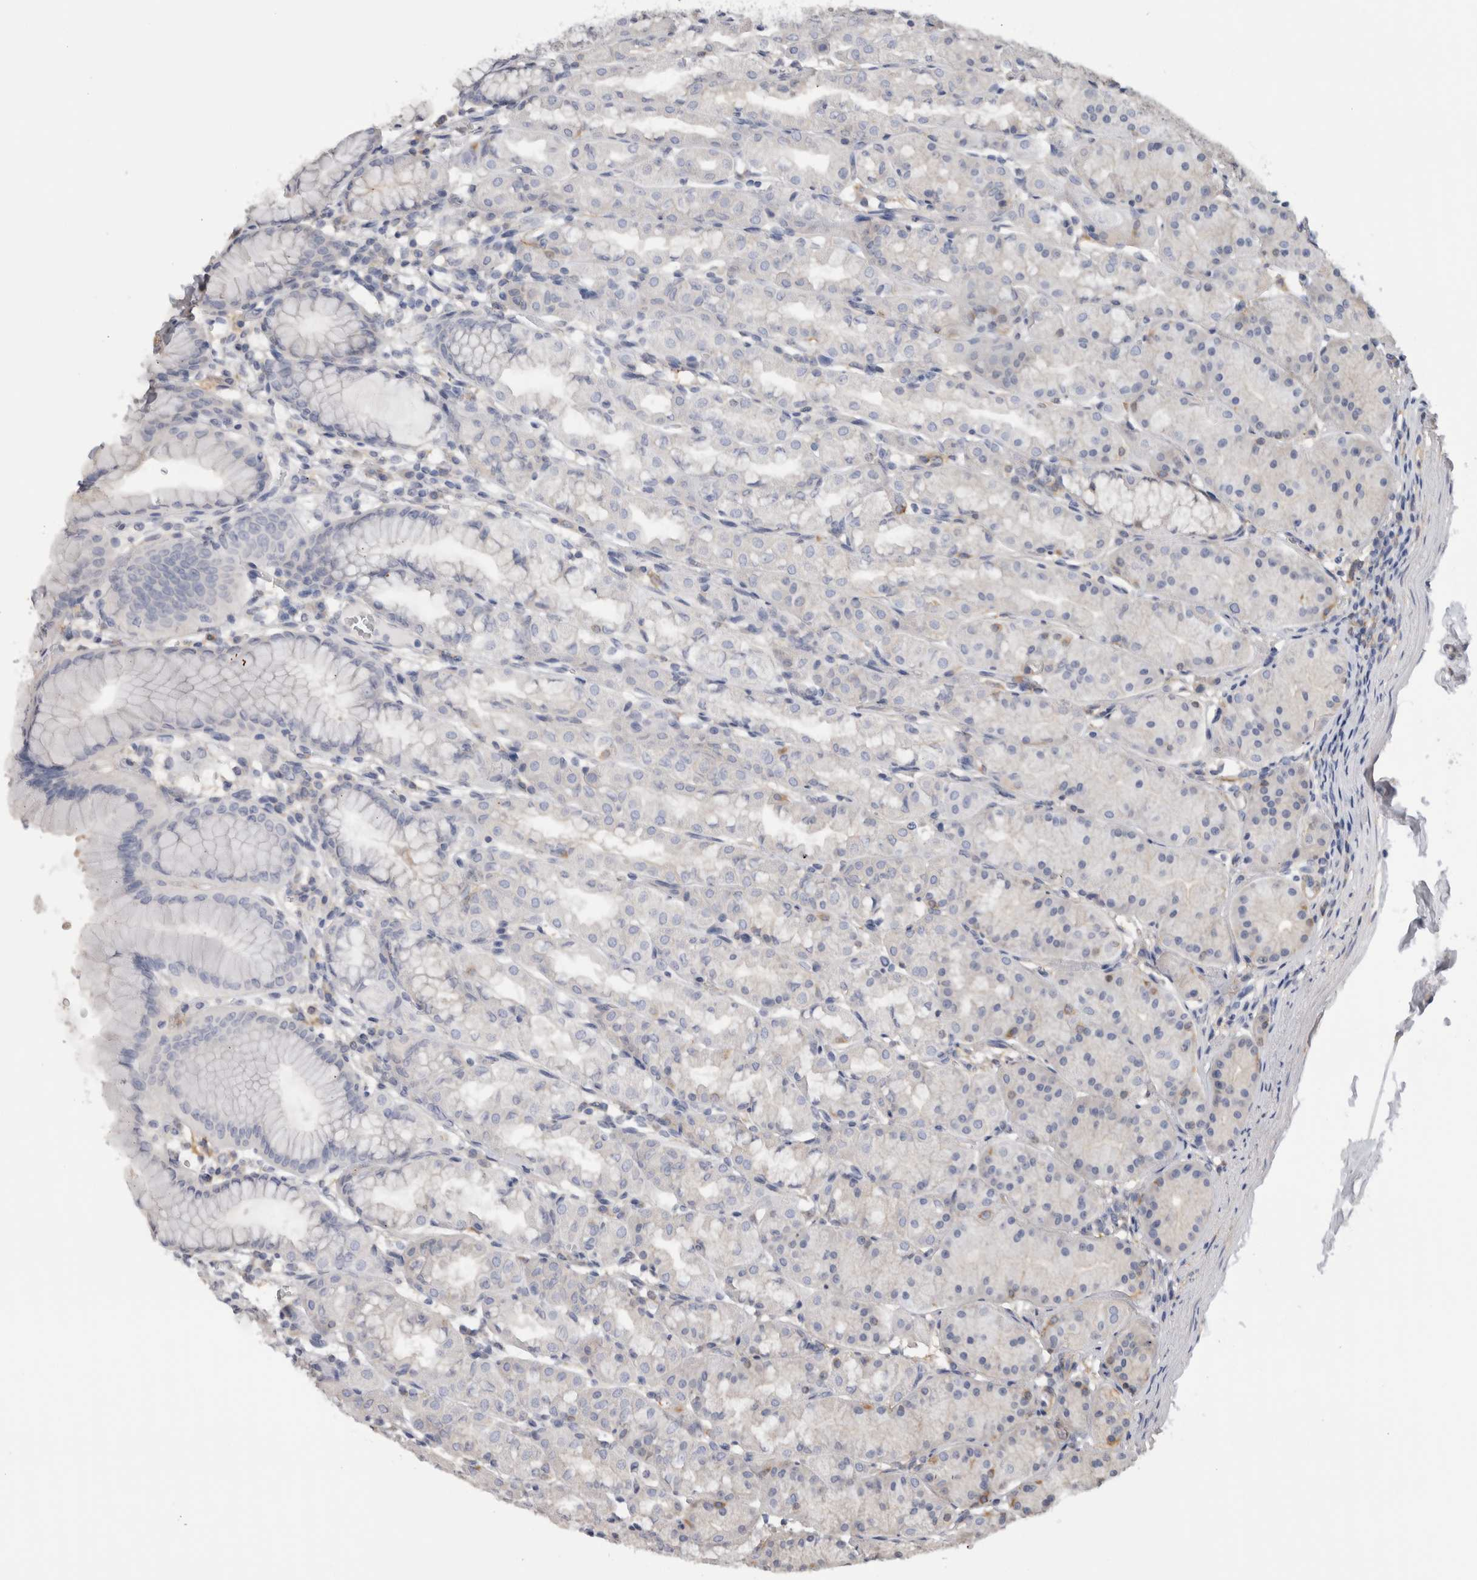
{"staining": {"intensity": "negative", "quantity": "none", "location": "none"}, "tissue": "stomach", "cell_type": "Glandular cells", "image_type": "normal", "snomed": [{"axis": "morphology", "description": "Normal tissue, NOS"}, {"axis": "topography", "description": "Stomach"}], "caption": "Histopathology image shows no significant protein positivity in glandular cells of benign stomach.", "gene": "SCRN1", "patient": {"sex": "male", "age": 42}}